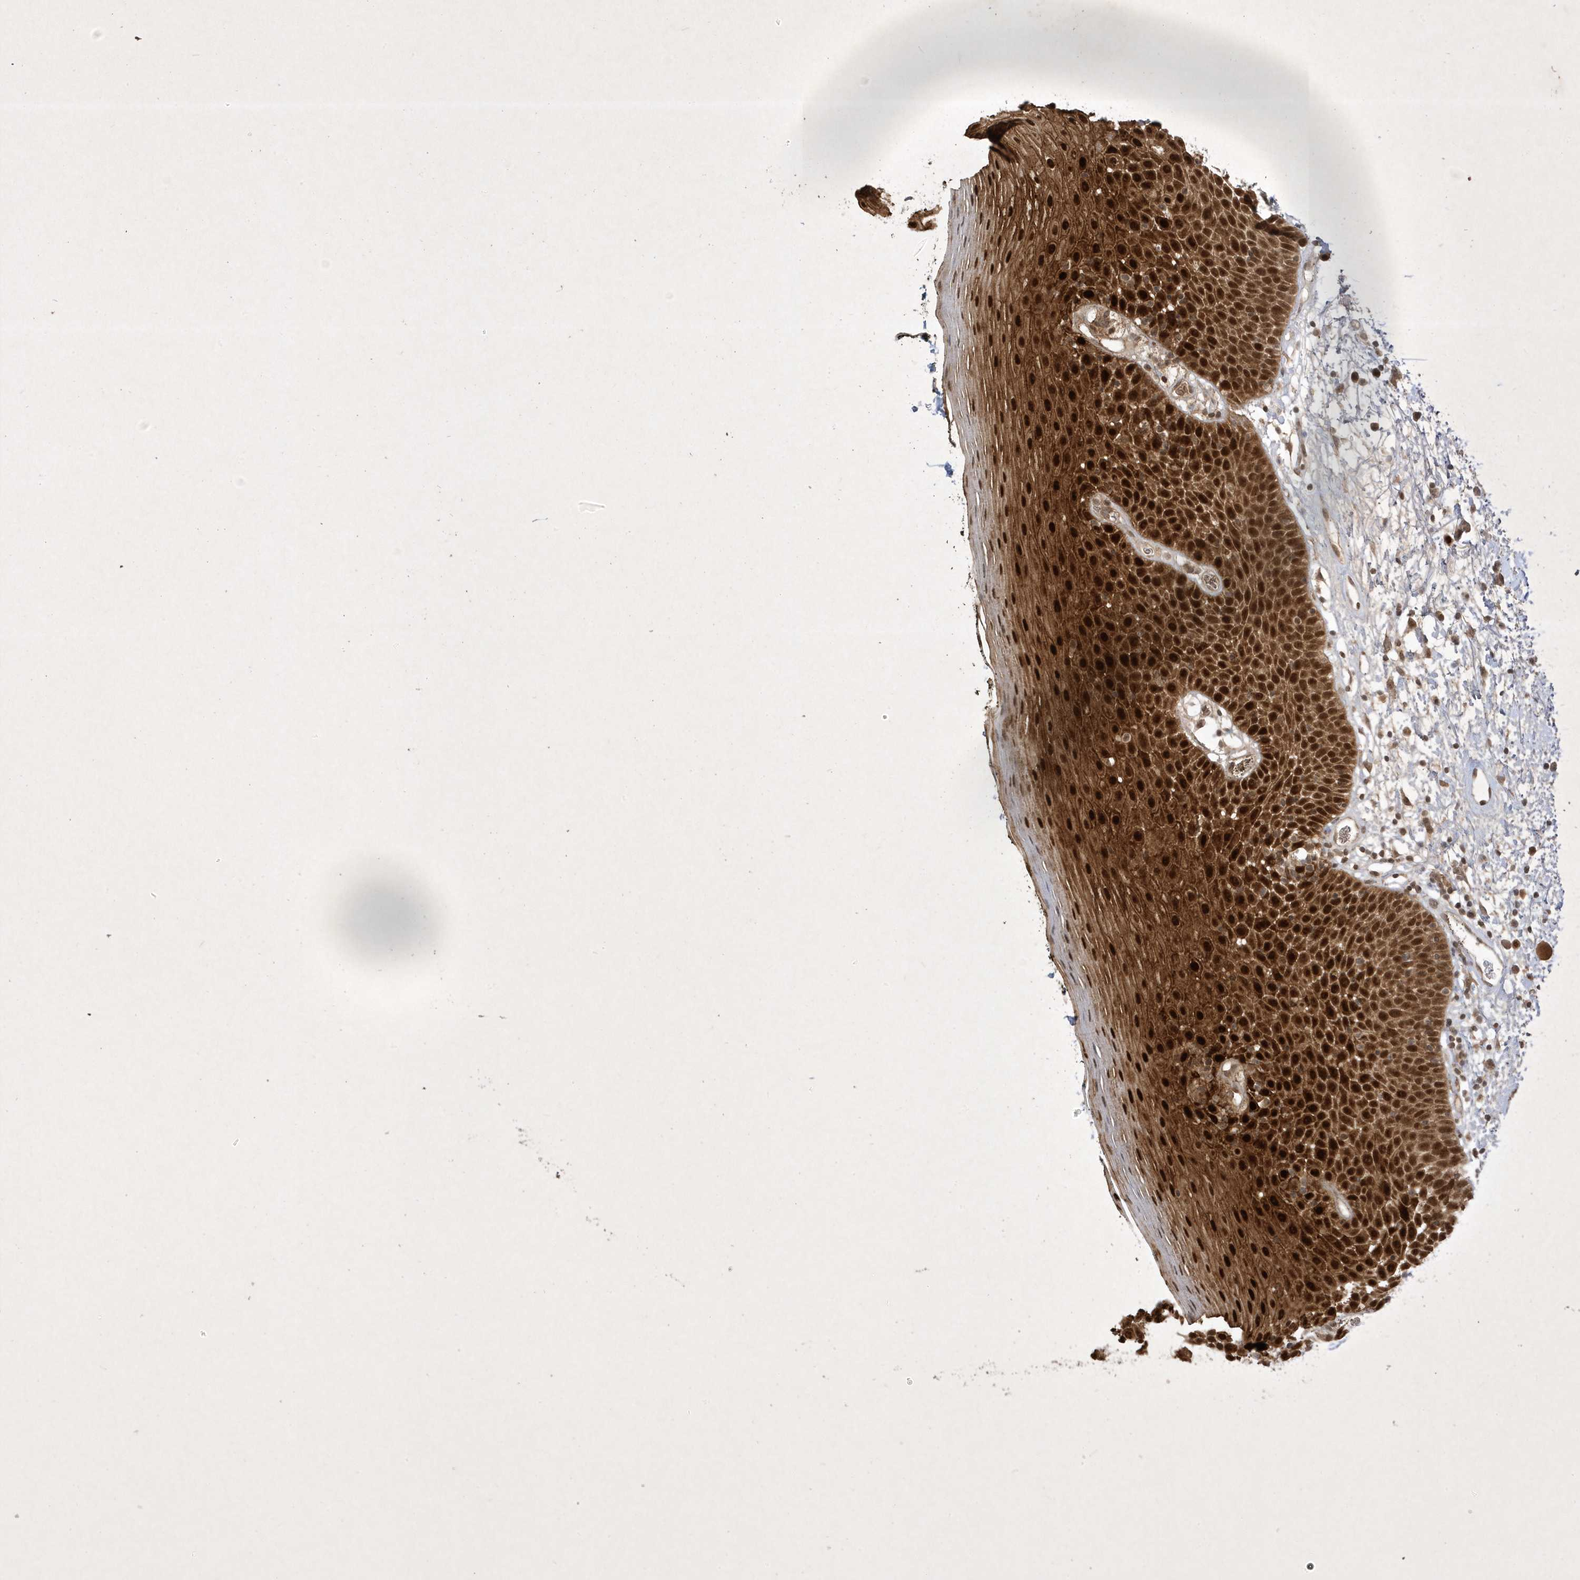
{"staining": {"intensity": "strong", "quantity": ">75%", "location": "cytoplasmic/membranous,nuclear"}, "tissue": "oral mucosa", "cell_type": "Squamous epithelial cells", "image_type": "normal", "snomed": [{"axis": "morphology", "description": "Normal tissue, NOS"}, {"axis": "topography", "description": "Oral tissue"}], "caption": "Protein expression analysis of unremarkable oral mucosa shows strong cytoplasmic/membranous,nuclear staining in about >75% of squamous epithelial cells.", "gene": "ZNF213", "patient": {"sex": "male", "age": 74}}